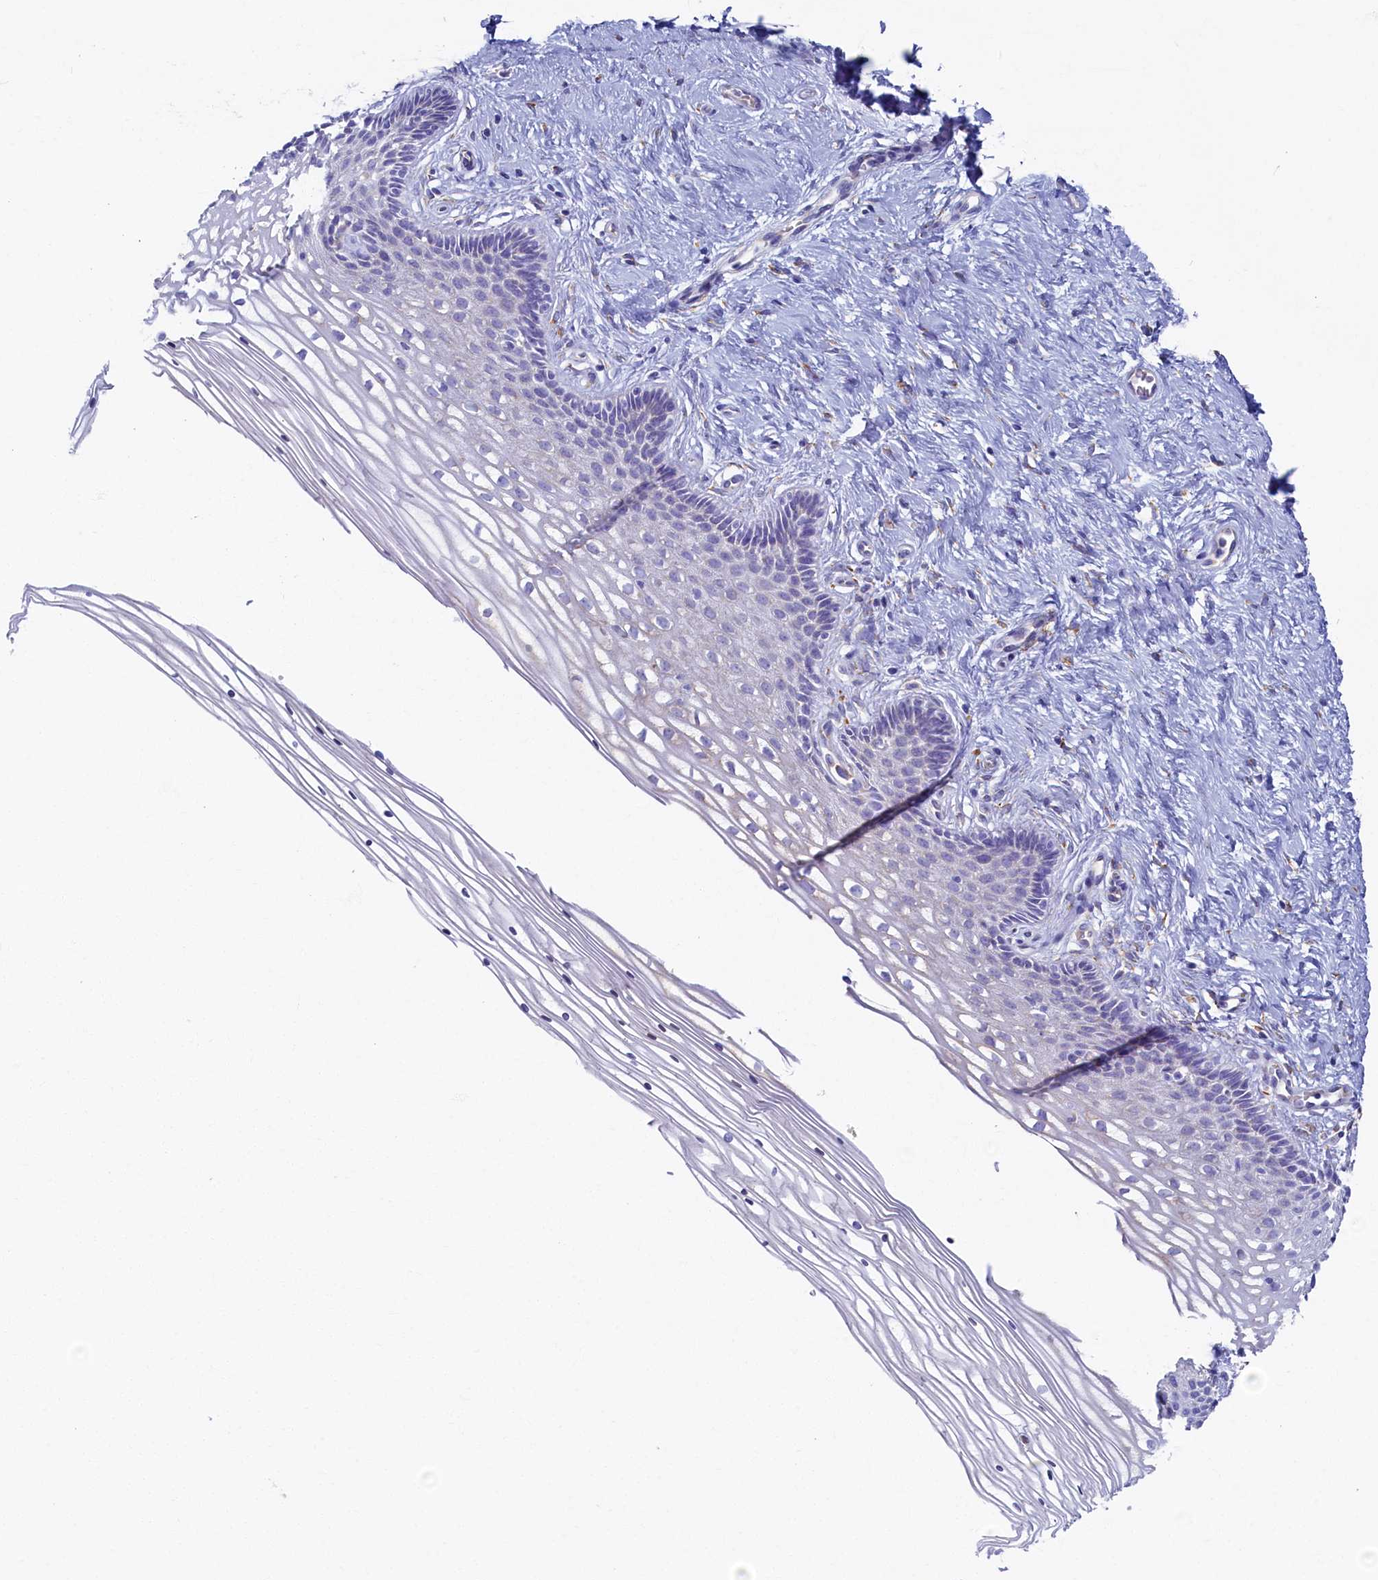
{"staining": {"intensity": "weak", "quantity": "25%-75%", "location": "cytoplasmic/membranous"}, "tissue": "cervix", "cell_type": "Glandular cells", "image_type": "normal", "snomed": [{"axis": "morphology", "description": "Normal tissue, NOS"}, {"axis": "topography", "description": "Cervix"}], "caption": "Approximately 25%-75% of glandular cells in unremarkable cervix demonstrate weak cytoplasmic/membranous protein staining as visualized by brown immunohistochemical staining.", "gene": "TMEM18", "patient": {"sex": "female", "age": 33}}